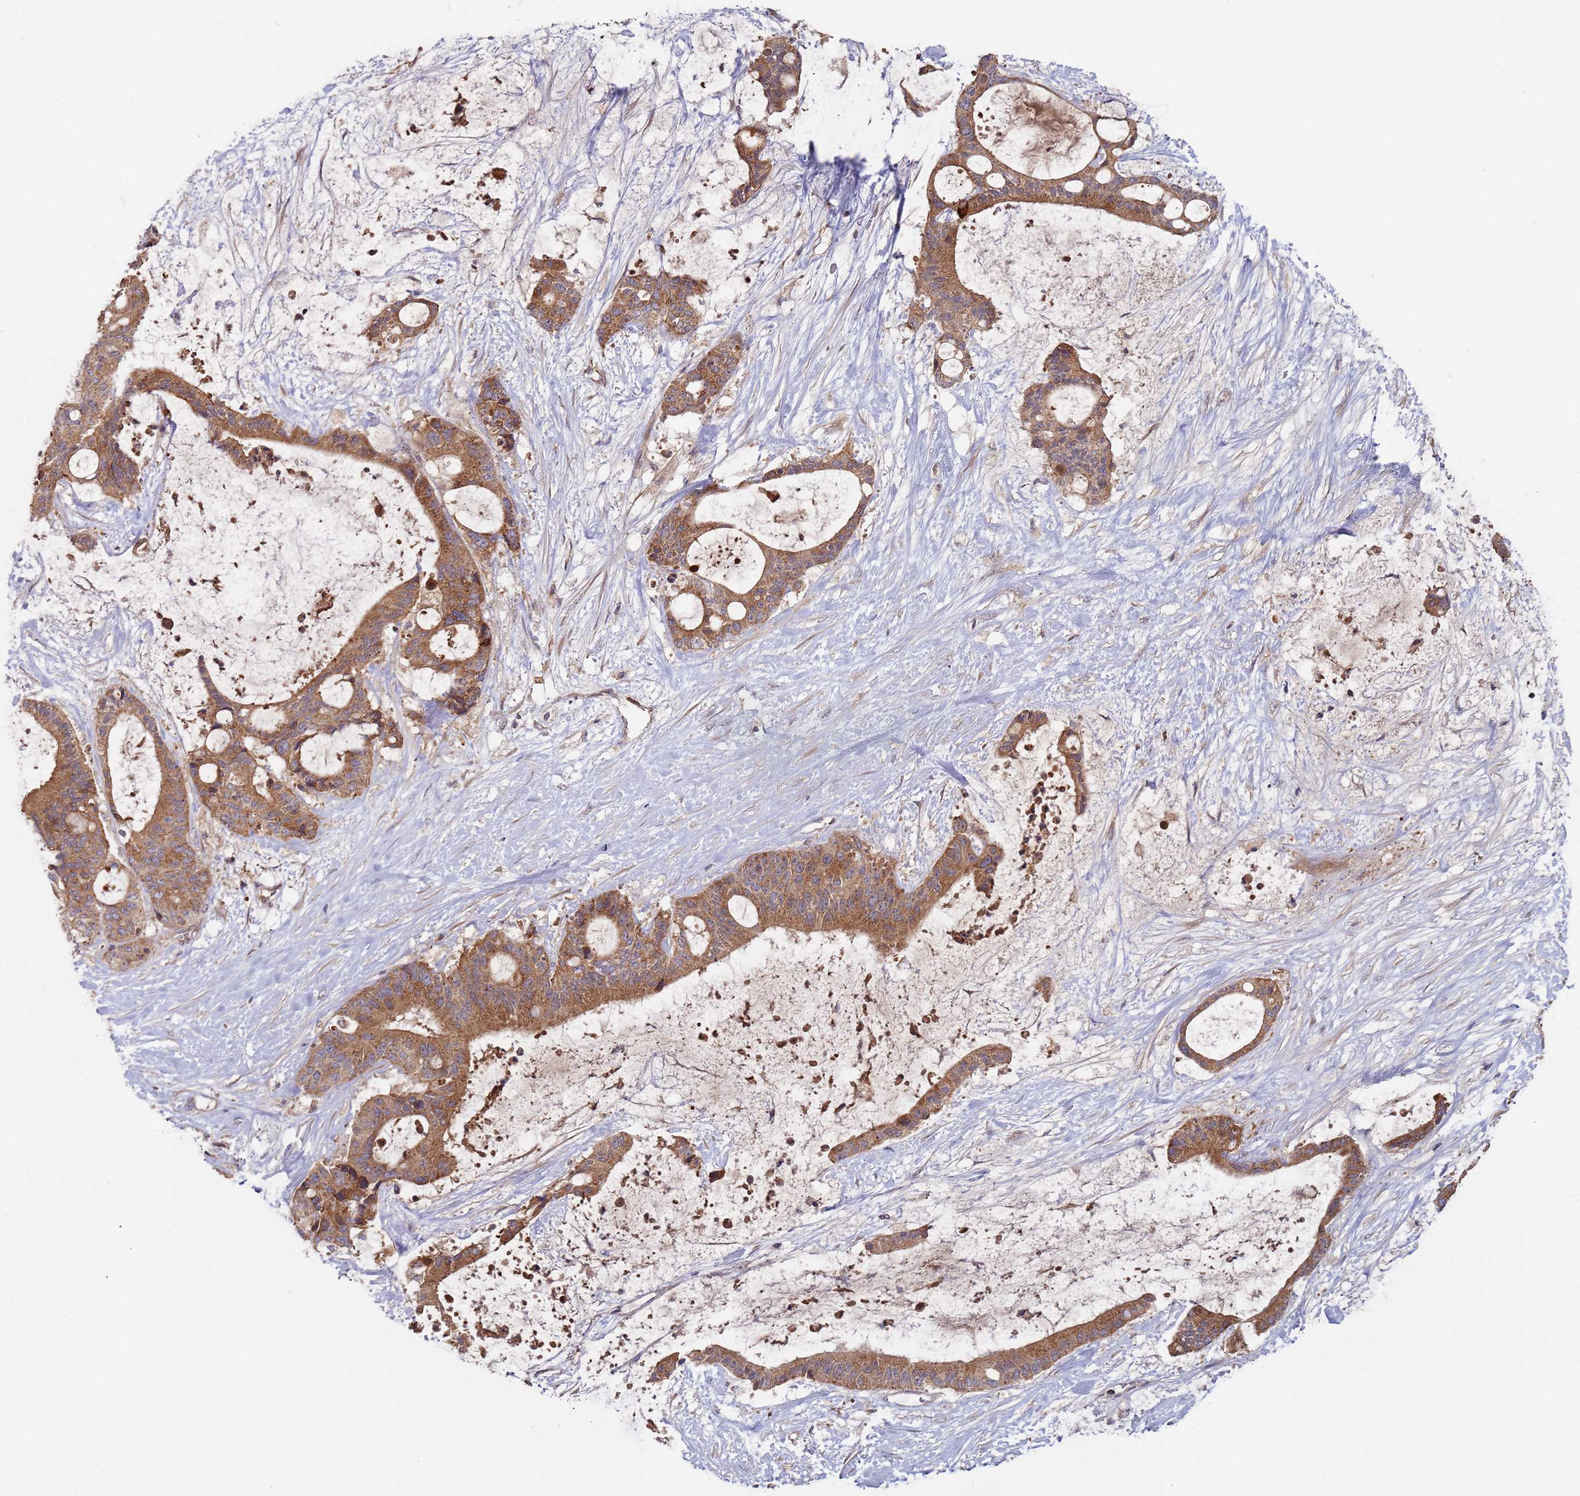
{"staining": {"intensity": "moderate", "quantity": ">75%", "location": "cytoplasmic/membranous"}, "tissue": "liver cancer", "cell_type": "Tumor cells", "image_type": "cancer", "snomed": [{"axis": "morphology", "description": "Normal tissue, NOS"}, {"axis": "morphology", "description": "Cholangiocarcinoma"}, {"axis": "topography", "description": "Liver"}, {"axis": "topography", "description": "Peripheral nerve tissue"}], "caption": "Moderate cytoplasmic/membranous protein positivity is identified in approximately >75% of tumor cells in cholangiocarcinoma (liver).", "gene": "OR5A2", "patient": {"sex": "female", "age": 73}}